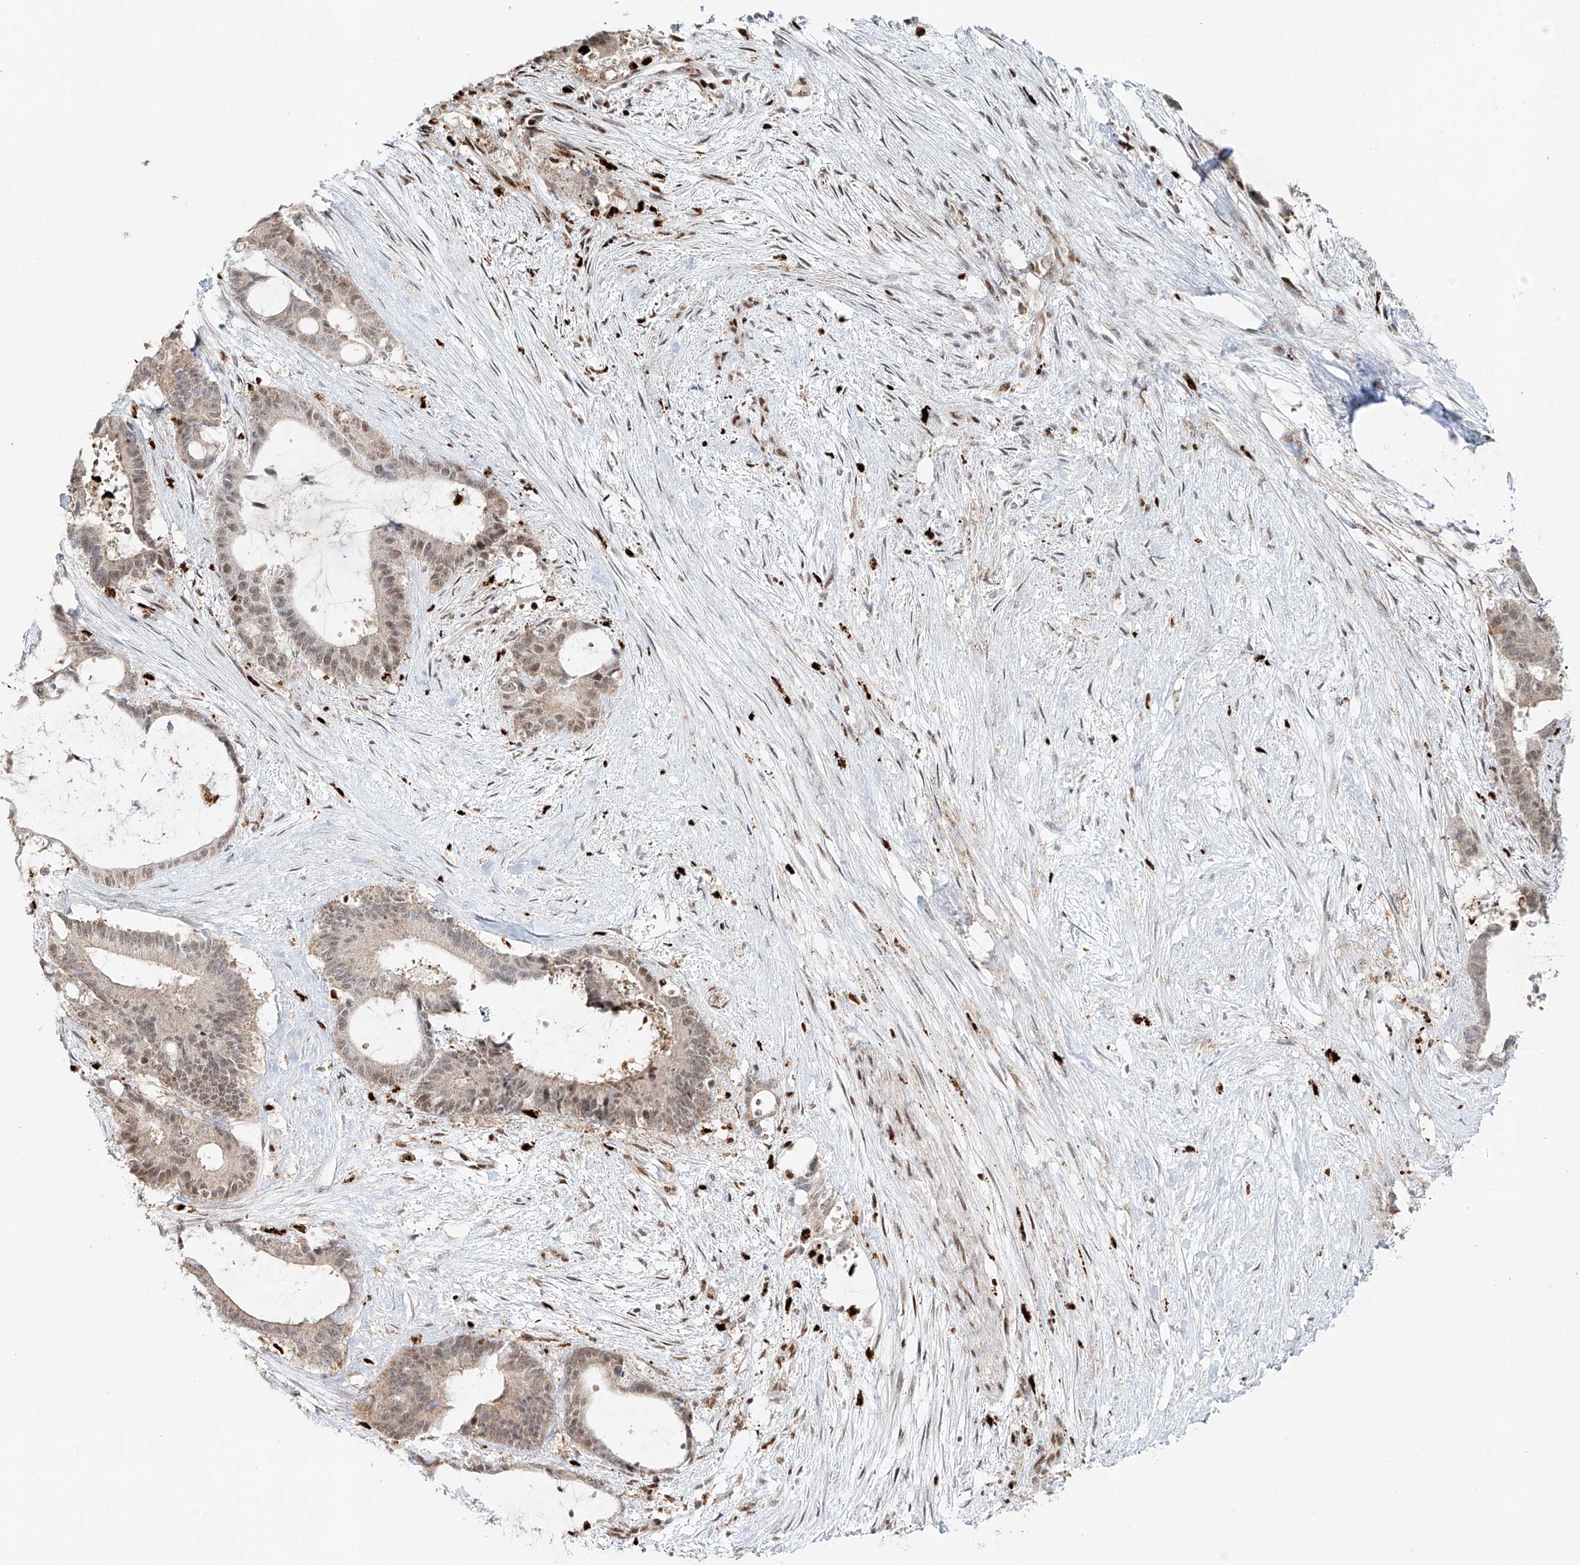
{"staining": {"intensity": "weak", "quantity": "25%-75%", "location": "cytoplasmic/membranous,nuclear"}, "tissue": "liver cancer", "cell_type": "Tumor cells", "image_type": "cancer", "snomed": [{"axis": "morphology", "description": "Normal tissue, NOS"}, {"axis": "morphology", "description": "Cholangiocarcinoma"}, {"axis": "topography", "description": "Liver"}, {"axis": "topography", "description": "Peripheral nerve tissue"}], "caption": "Immunohistochemistry micrograph of human liver cancer stained for a protein (brown), which exhibits low levels of weak cytoplasmic/membranous and nuclear expression in about 25%-75% of tumor cells.", "gene": "DZIP1L", "patient": {"sex": "female", "age": 73}}